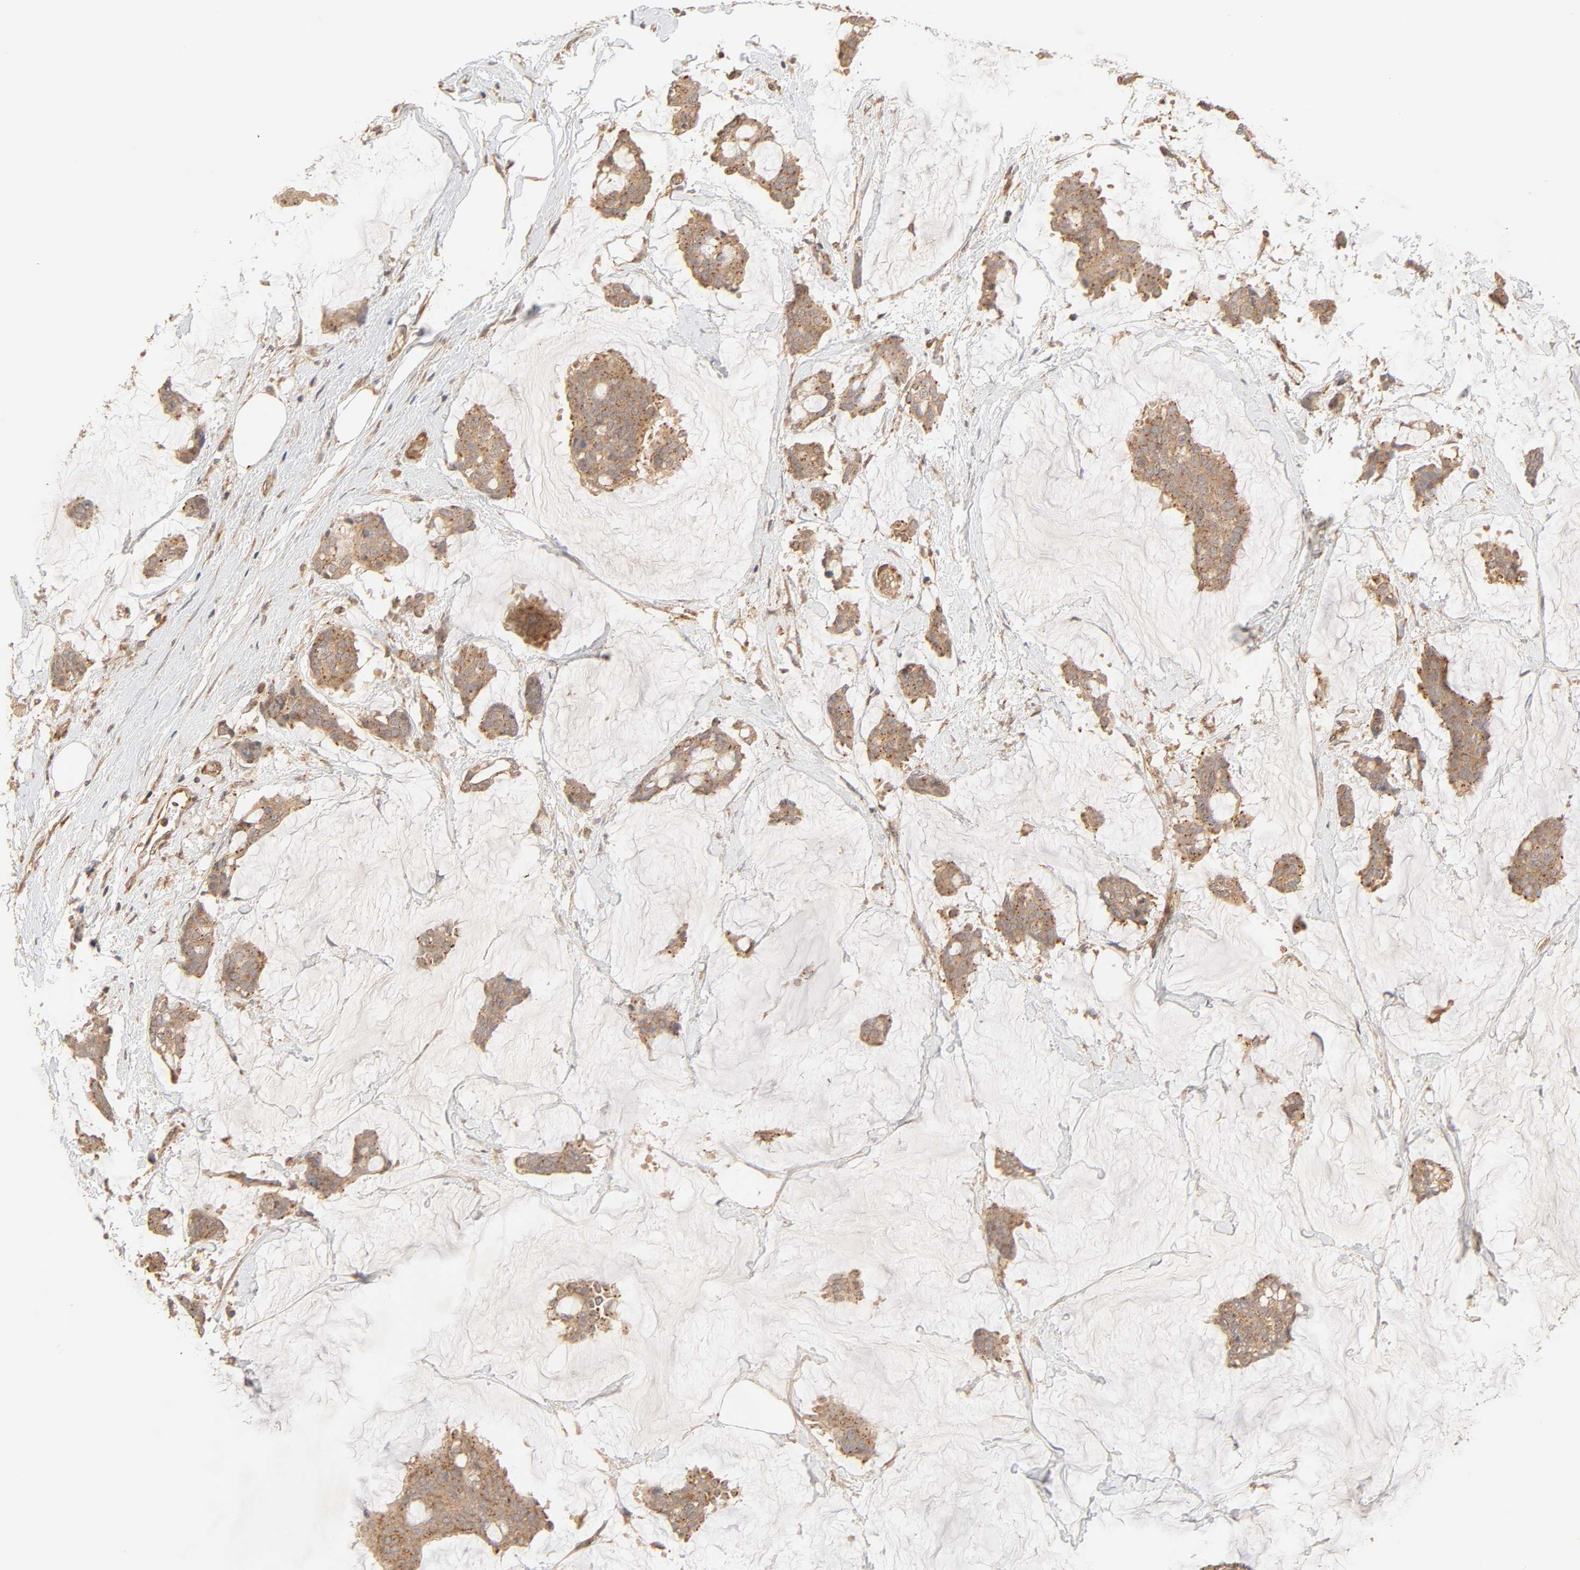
{"staining": {"intensity": "moderate", "quantity": ">75%", "location": "cytoplasmic/membranous"}, "tissue": "breast cancer", "cell_type": "Tumor cells", "image_type": "cancer", "snomed": [{"axis": "morphology", "description": "Duct carcinoma"}, {"axis": "topography", "description": "Breast"}], "caption": "Immunohistochemistry (DAB) staining of human breast invasive ductal carcinoma reveals moderate cytoplasmic/membranous protein expression in approximately >75% of tumor cells.", "gene": "EPS8", "patient": {"sex": "female", "age": 93}}